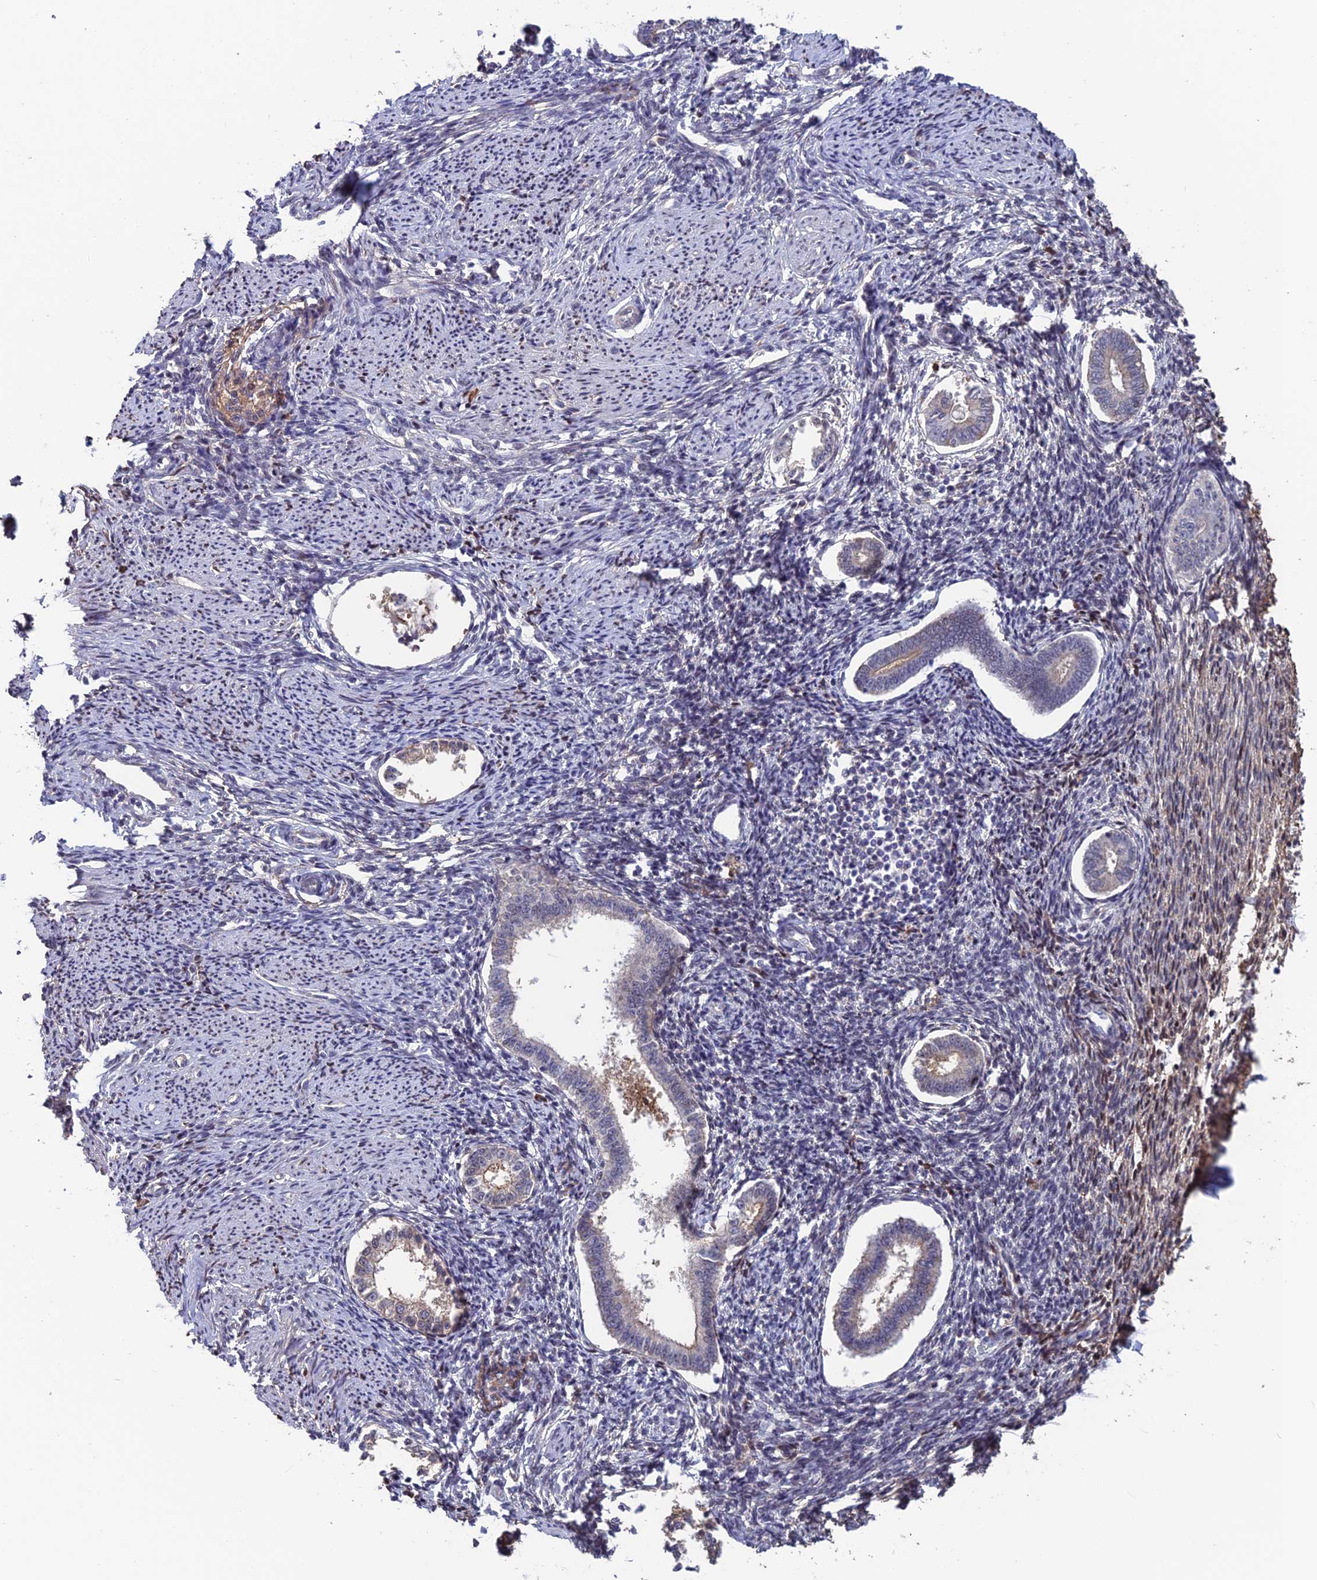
{"staining": {"intensity": "weak", "quantity": "<25%", "location": "nuclear"}, "tissue": "endometrium", "cell_type": "Cells in endometrial stroma", "image_type": "normal", "snomed": [{"axis": "morphology", "description": "Normal tissue, NOS"}, {"axis": "topography", "description": "Endometrium"}], "caption": "This is an immunohistochemistry histopathology image of benign endometrium. There is no staining in cells in endometrial stroma.", "gene": "FKBPL", "patient": {"sex": "female", "age": 56}}